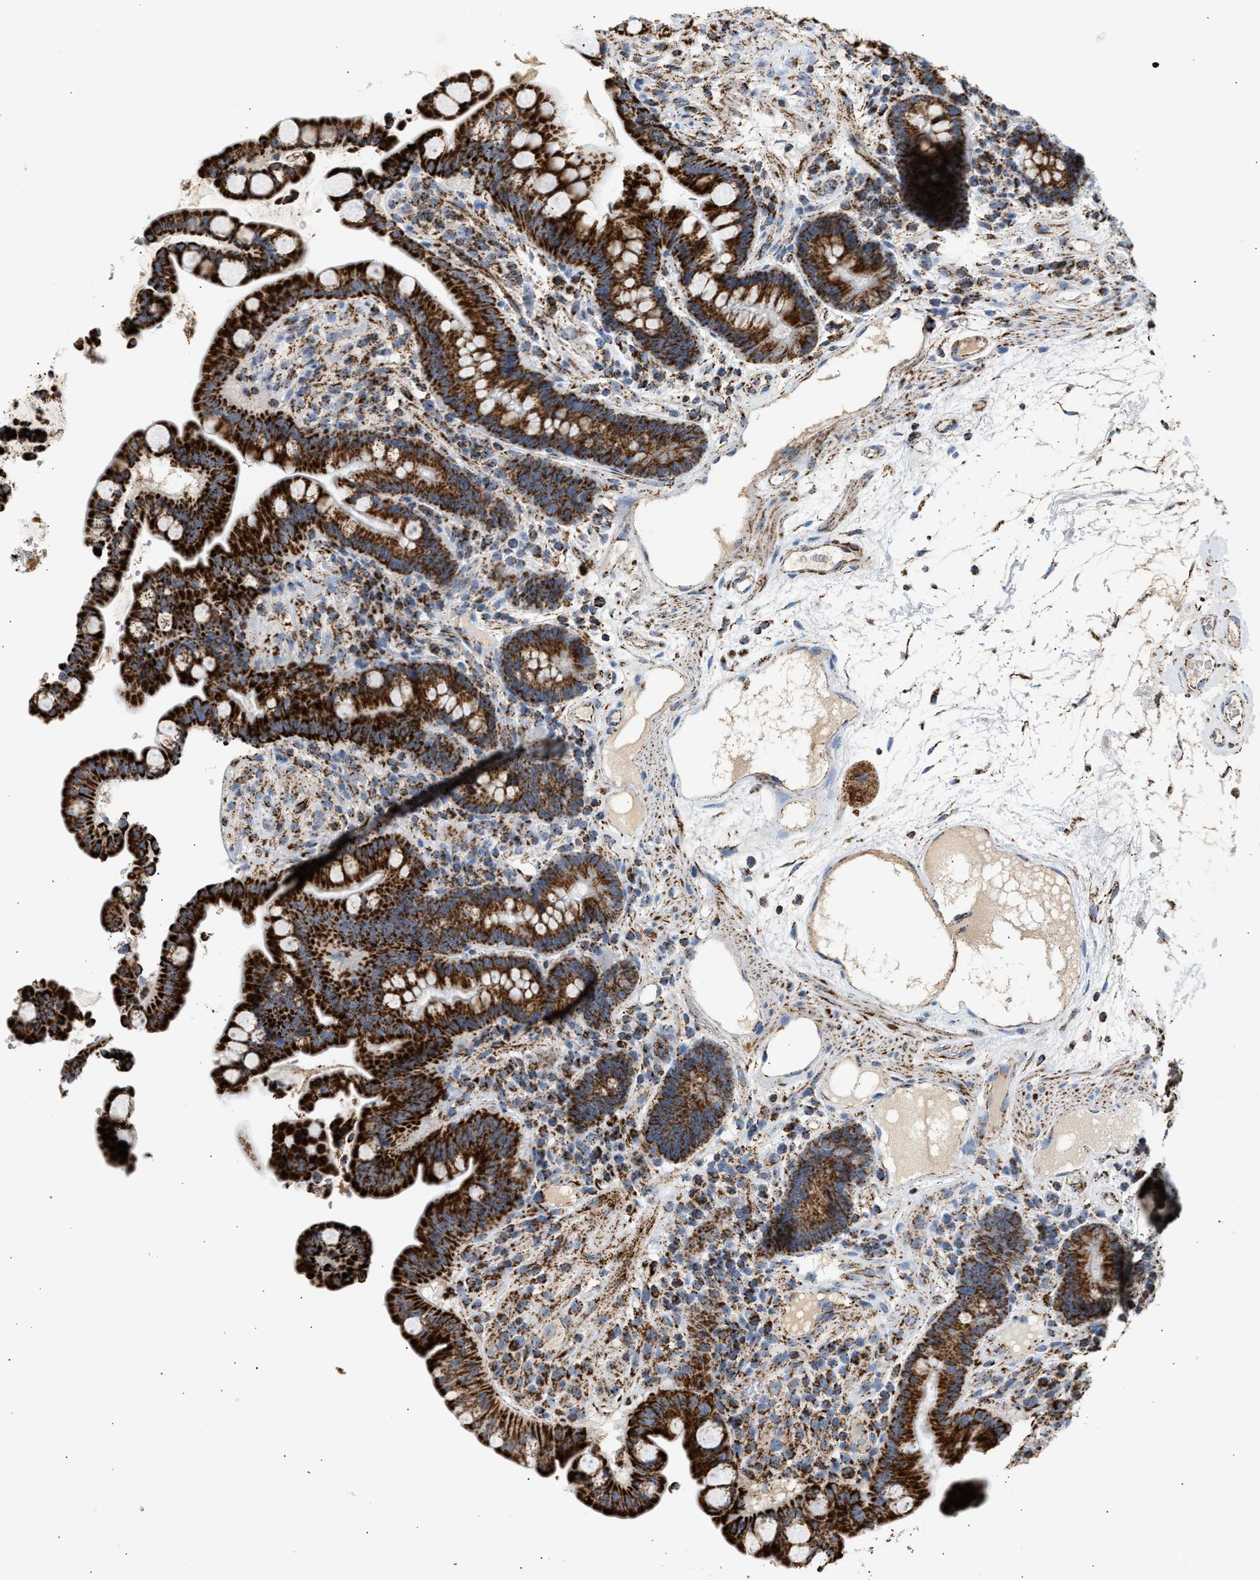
{"staining": {"intensity": "moderate", "quantity": ">75%", "location": "cytoplasmic/membranous"}, "tissue": "colon", "cell_type": "Endothelial cells", "image_type": "normal", "snomed": [{"axis": "morphology", "description": "Normal tissue, NOS"}, {"axis": "topography", "description": "Colon"}], "caption": "IHC of benign colon displays medium levels of moderate cytoplasmic/membranous positivity in approximately >75% of endothelial cells. (brown staining indicates protein expression, while blue staining denotes nuclei).", "gene": "OGDH", "patient": {"sex": "male", "age": 73}}